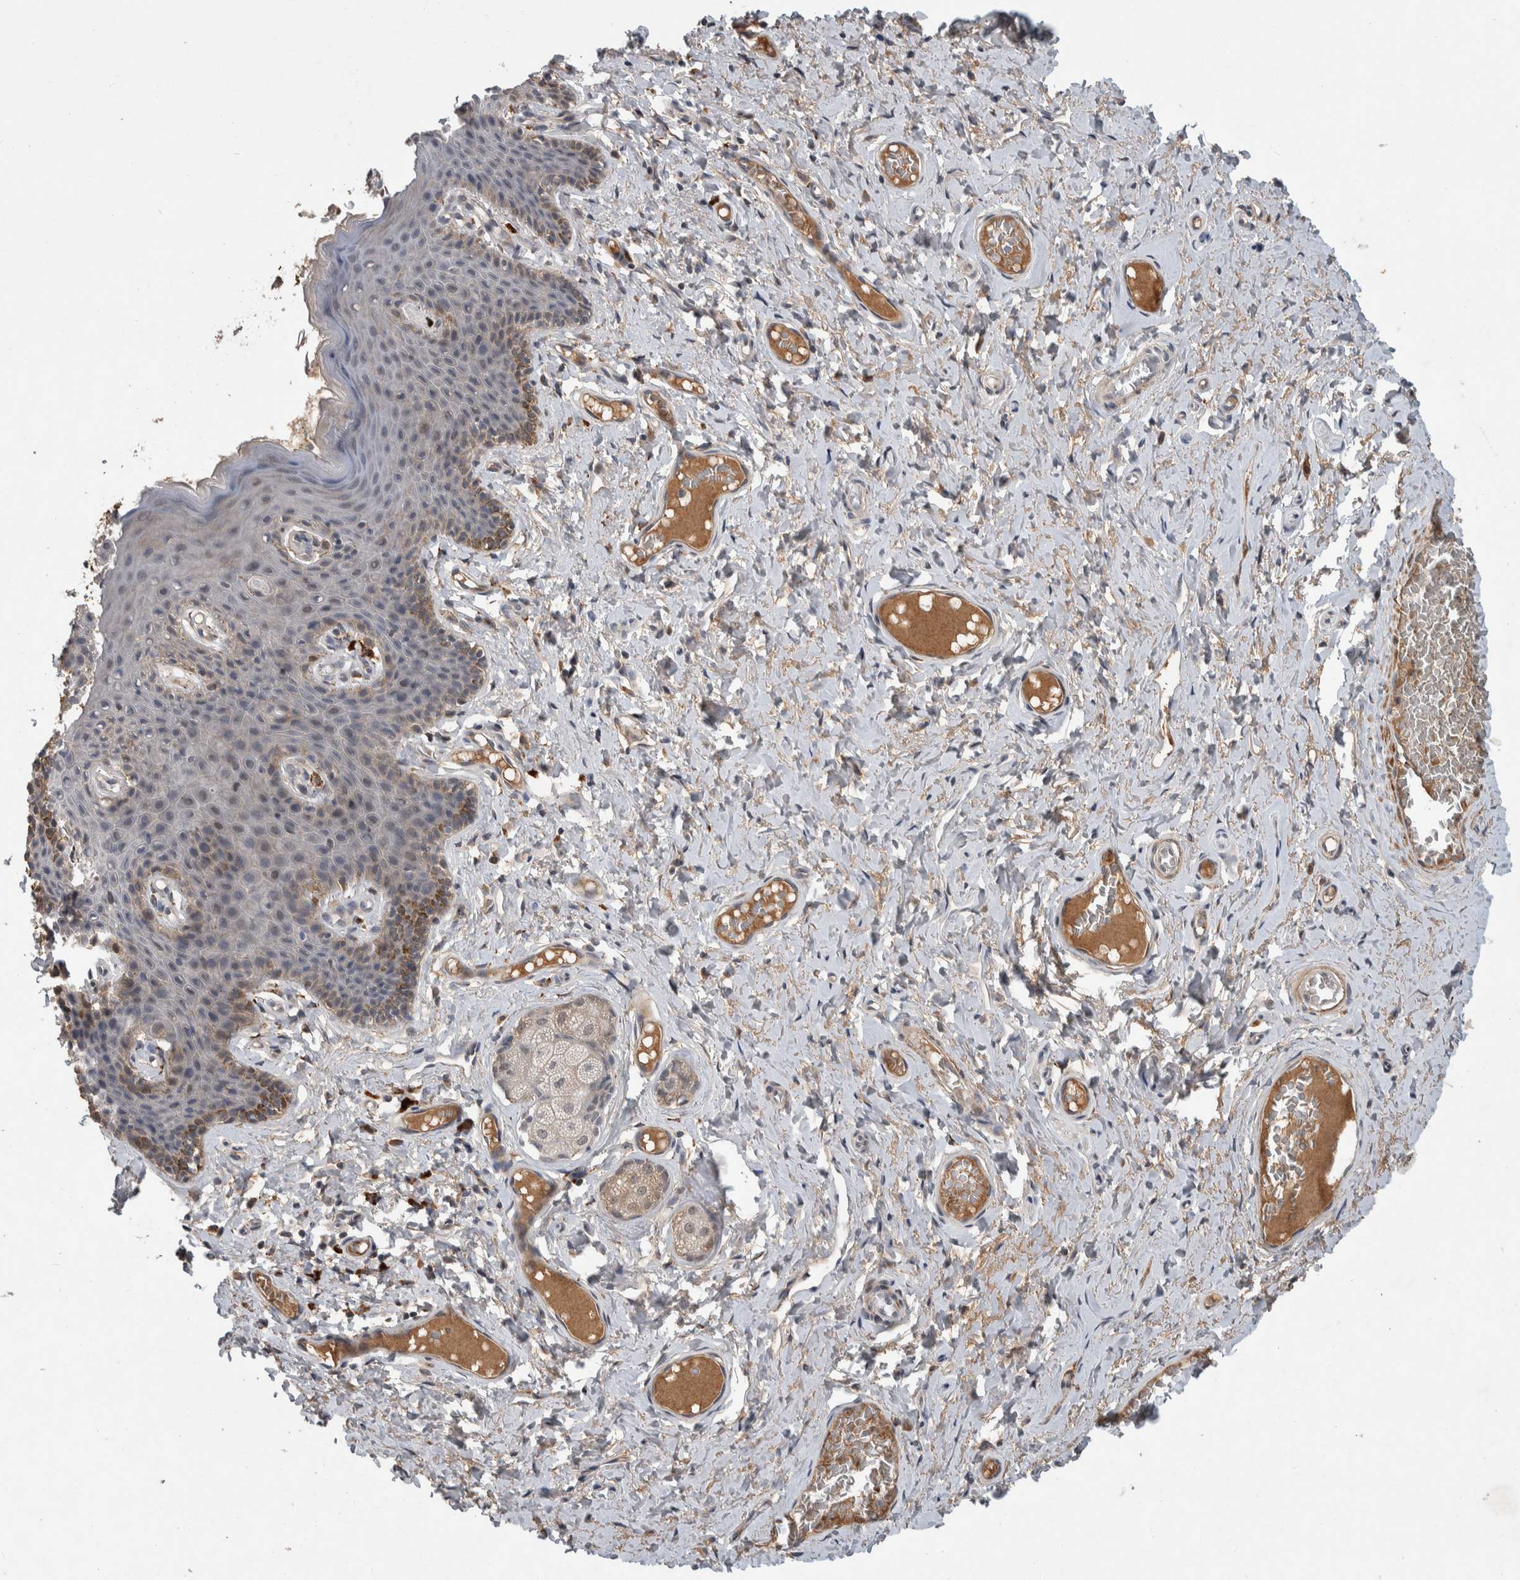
{"staining": {"intensity": "moderate", "quantity": "<25%", "location": "cytoplasmic/membranous"}, "tissue": "skin", "cell_type": "Epidermal cells", "image_type": "normal", "snomed": [{"axis": "morphology", "description": "Normal tissue, NOS"}, {"axis": "topography", "description": "Vulva"}], "caption": "Epidermal cells demonstrate low levels of moderate cytoplasmic/membranous positivity in about <25% of cells in unremarkable human skin.", "gene": "CHRM3", "patient": {"sex": "female", "age": 66}}